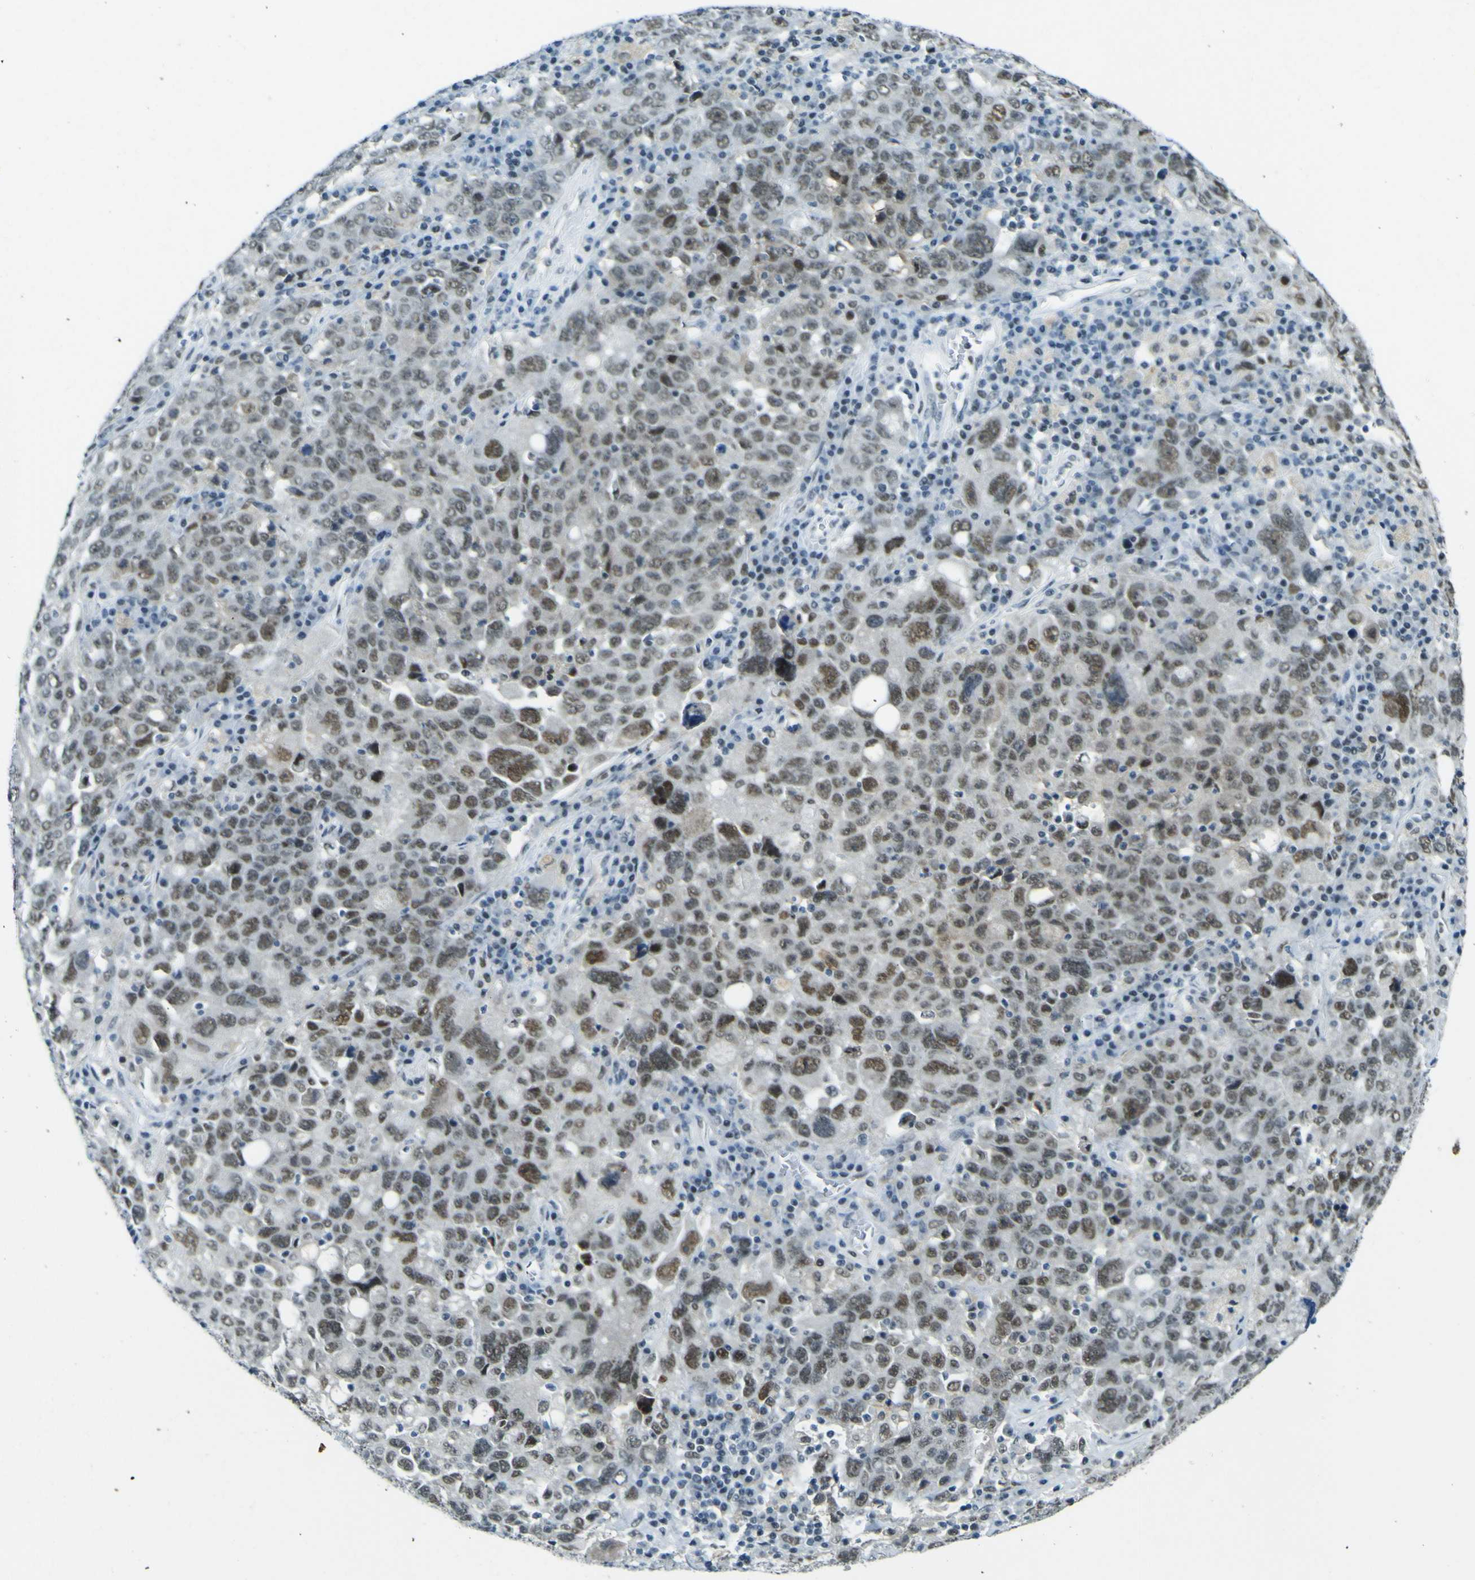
{"staining": {"intensity": "weak", "quantity": "25%-75%", "location": "nuclear"}, "tissue": "ovarian cancer", "cell_type": "Tumor cells", "image_type": "cancer", "snomed": [{"axis": "morphology", "description": "Carcinoma, endometroid"}, {"axis": "topography", "description": "Ovary"}], "caption": "Immunohistochemical staining of human ovarian cancer (endometroid carcinoma) demonstrates low levels of weak nuclear staining in approximately 25%-75% of tumor cells.", "gene": "CEBPG", "patient": {"sex": "female", "age": 62}}